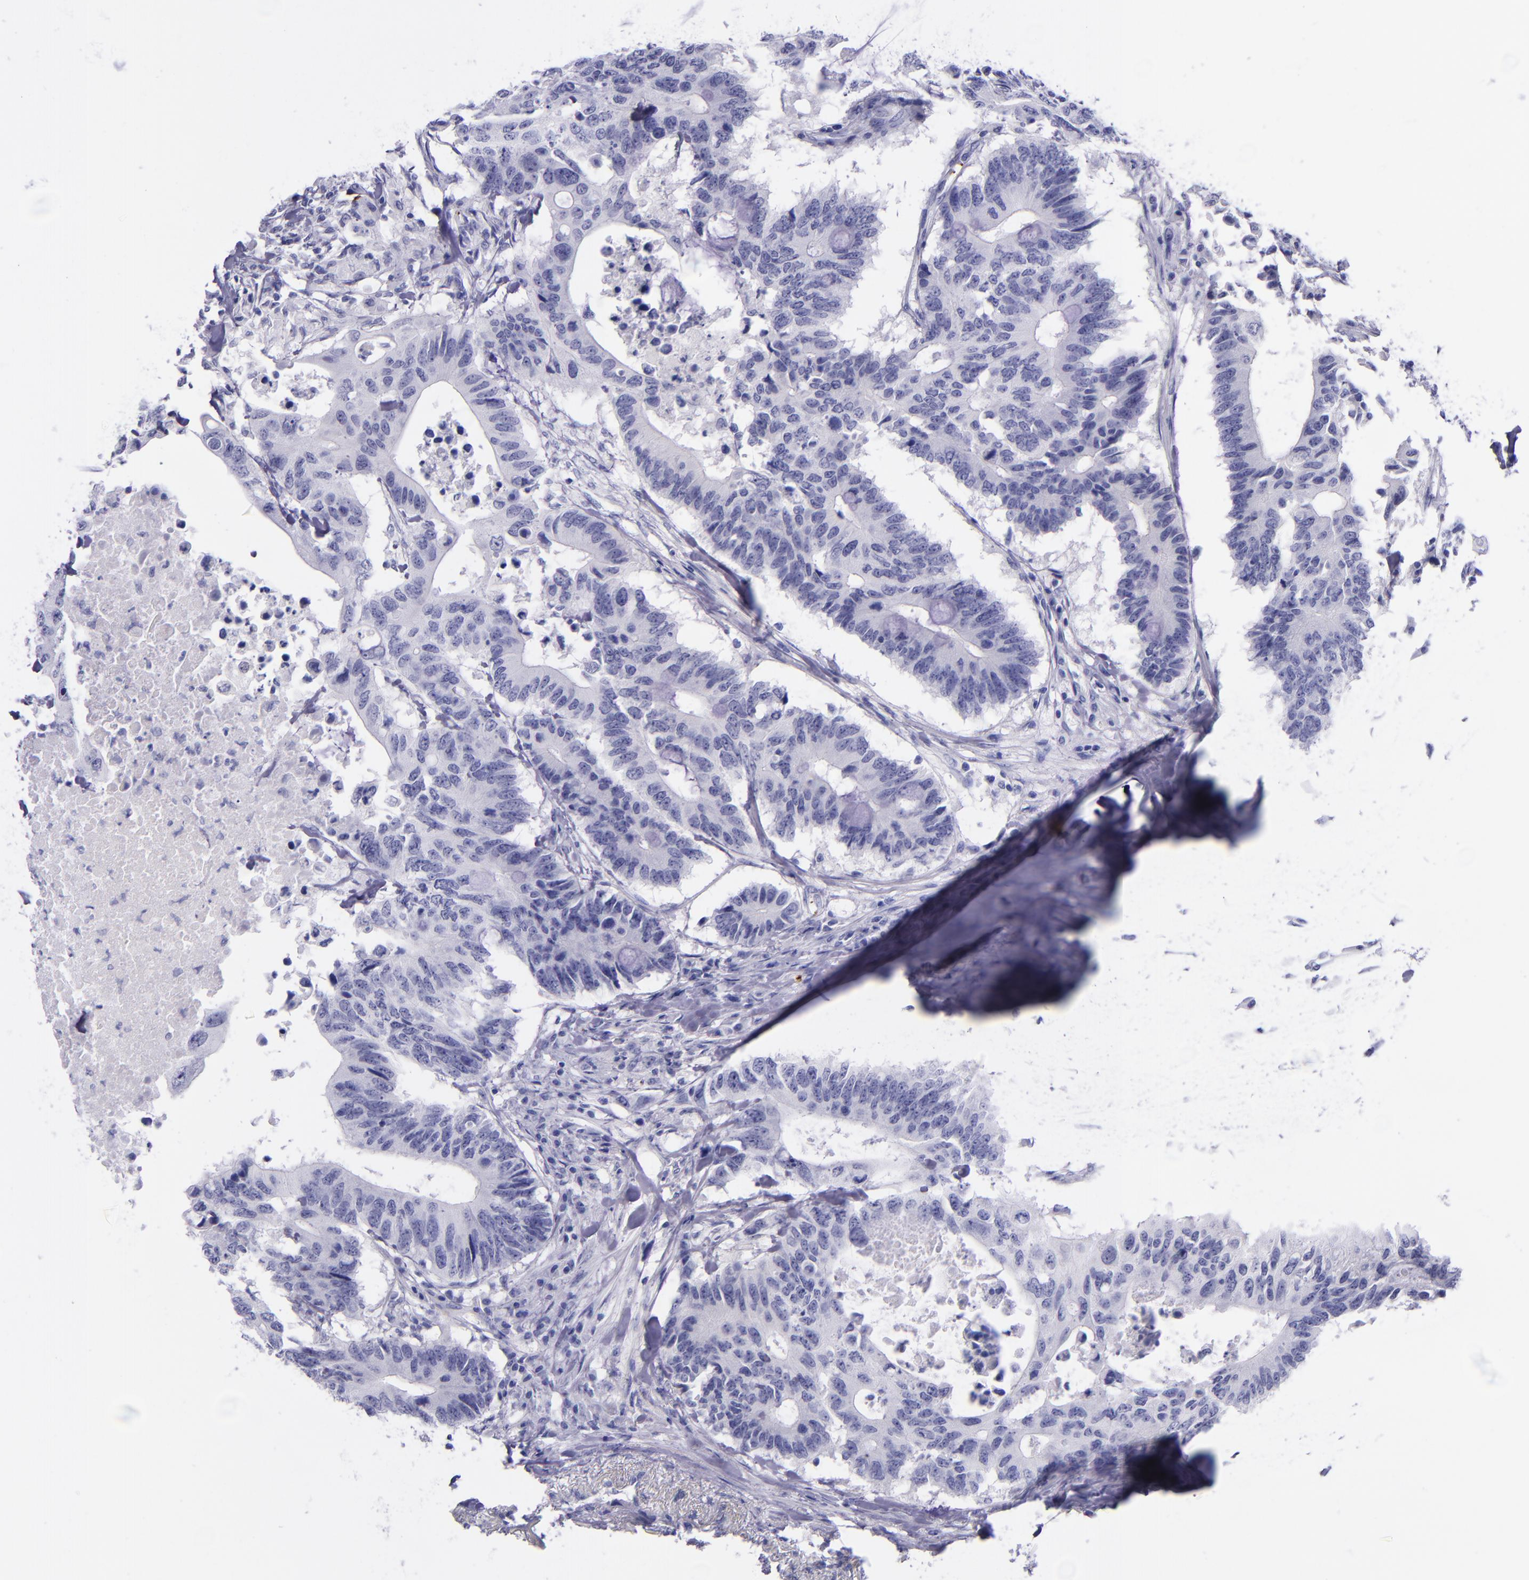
{"staining": {"intensity": "negative", "quantity": "none", "location": "none"}, "tissue": "colorectal cancer", "cell_type": "Tumor cells", "image_type": "cancer", "snomed": [{"axis": "morphology", "description": "Adenocarcinoma, NOS"}, {"axis": "topography", "description": "Colon"}], "caption": "An image of colorectal cancer stained for a protein exhibits no brown staining in tumor cells.", "gene": "SELE", "patient": {"sex": "male", "age": 71}}